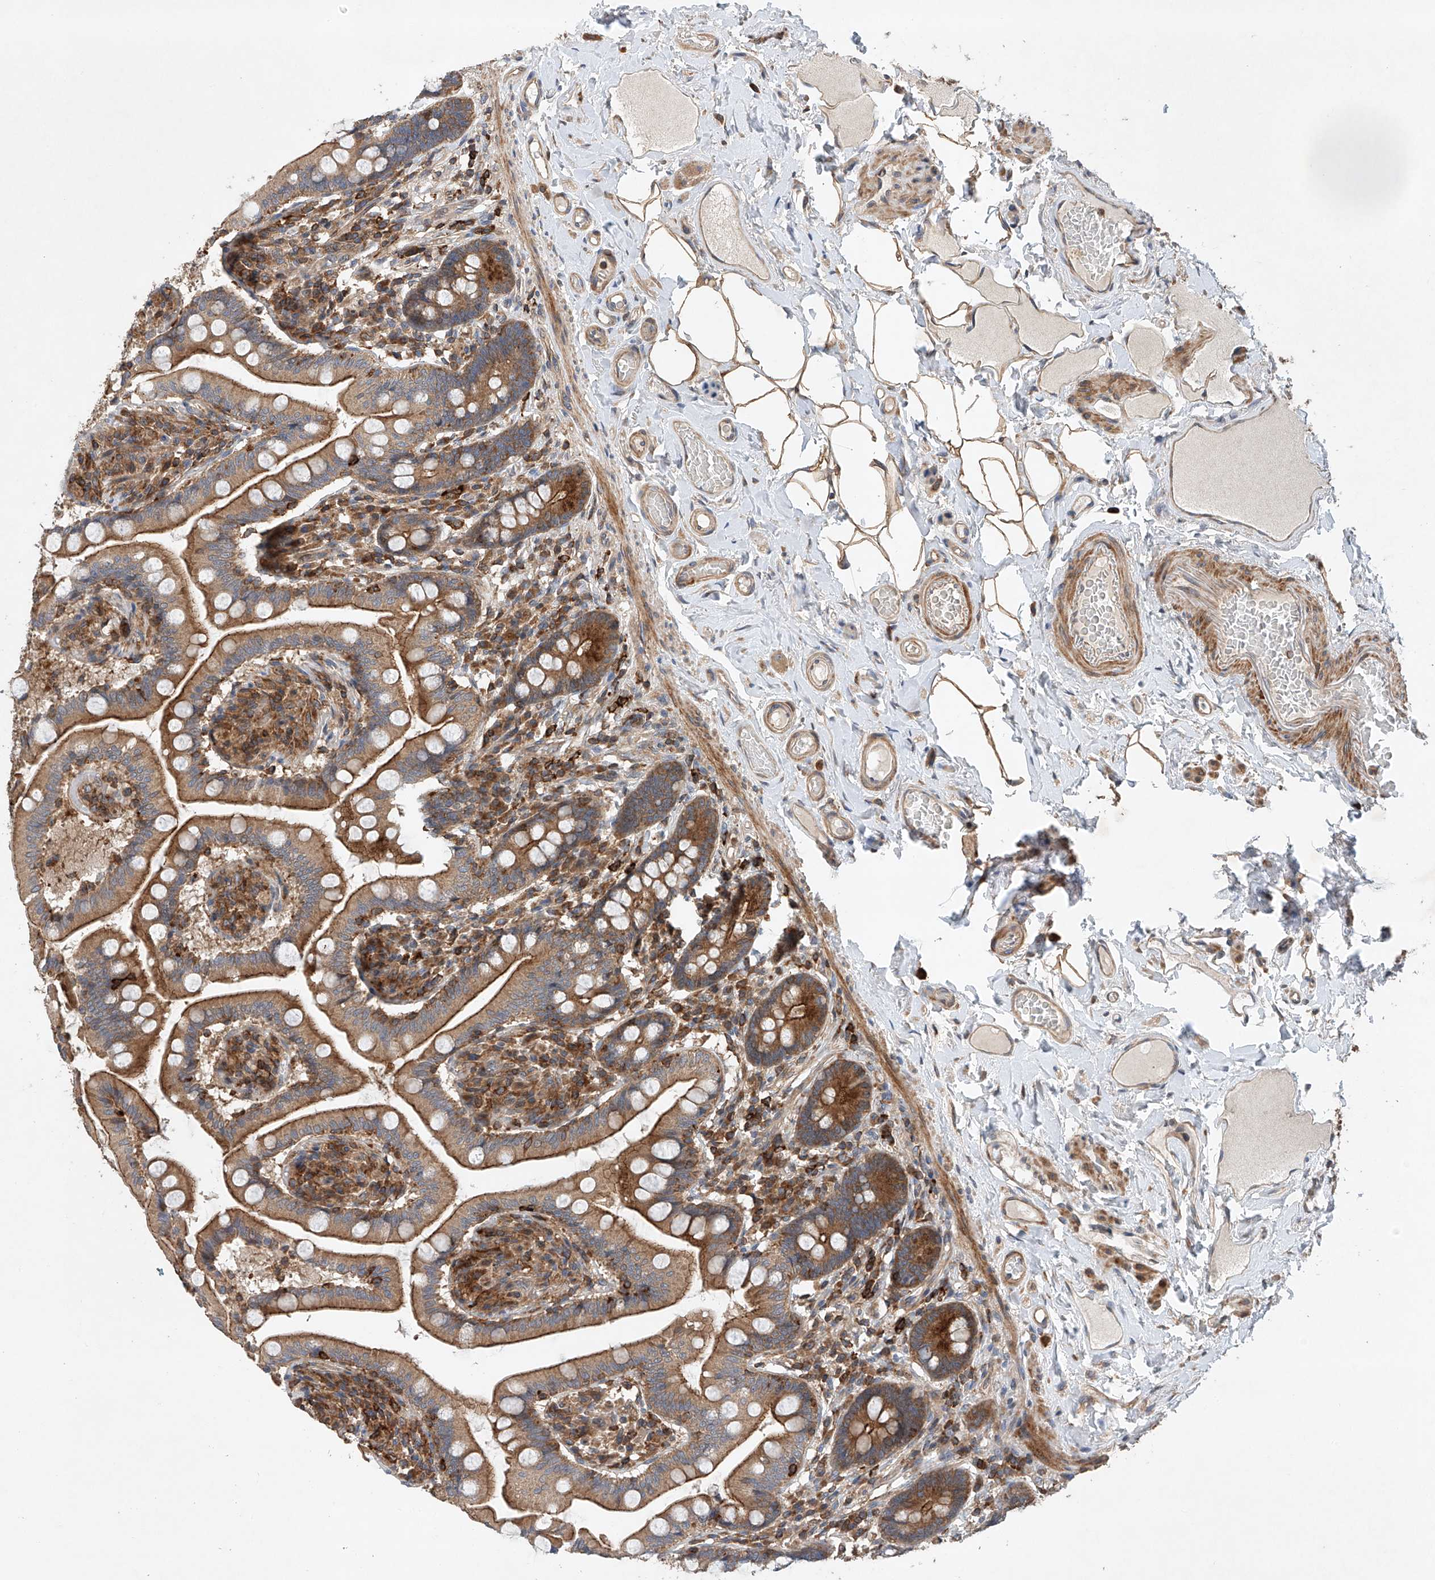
{"staining": {"intensity": "strong", "quantity": ">75%", "location": "cytoplasmic/membranous"}, "tissue": "small intestine", "cell_type": "Glandular cells", "image_type": "normal", "snomed": [{"axis": "morphology", "description": "Normal tissue, NOS"}, {"axis": "topography", "description": "Small intestine"}], "caption": "Immunohistochemical staining of unremarkable human small intestine shows strong cytoplasmic/membranous protein expression in about >75% of glandular cells.", "gene": "CEP85L", "patient": {"sex": "female", "age": 64}}